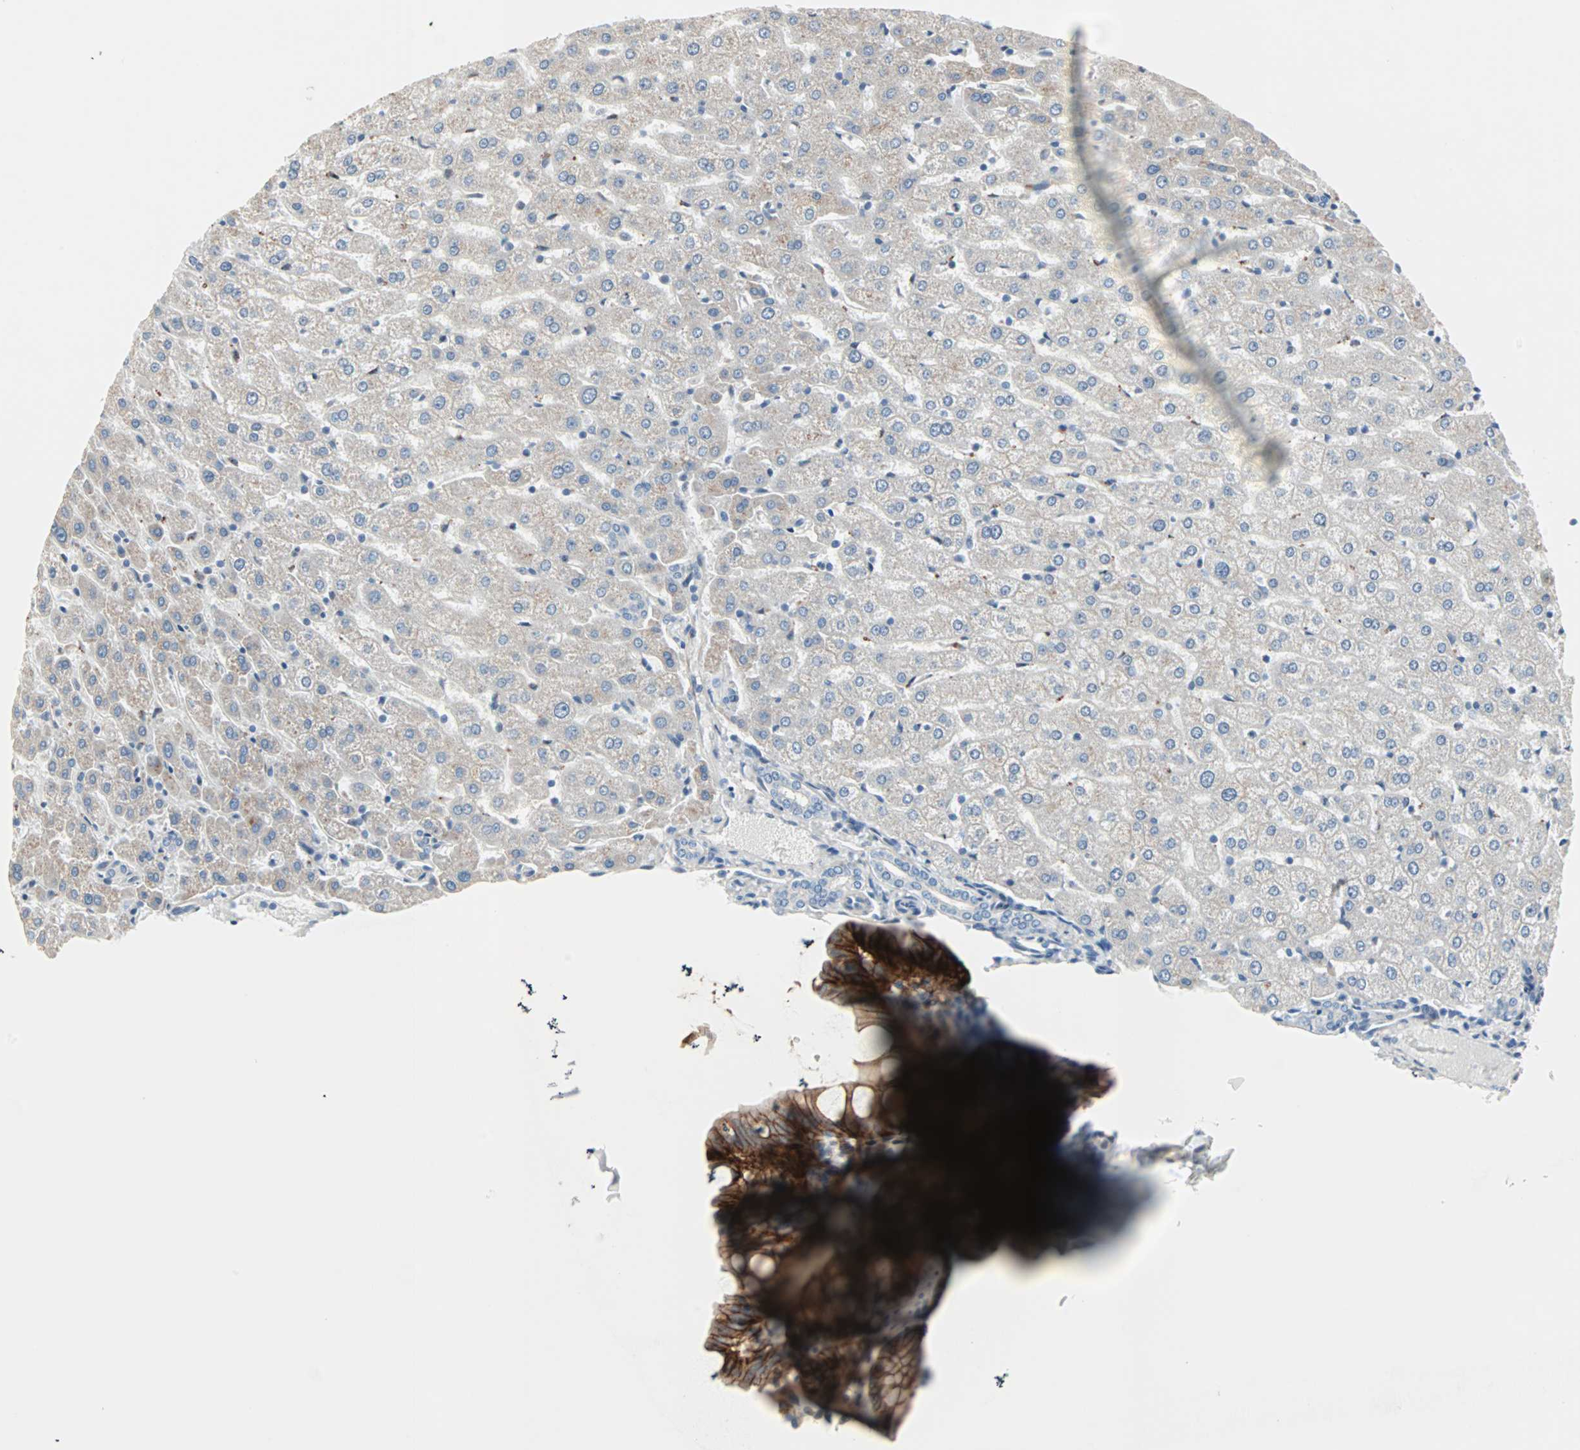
{"staining": {"intensity": "negative", "quantity": "none", "location": "none"}, "tissue": "liver", "cell_type": "Cholangiocytes", "image_type": "normal", "snomed": [{"axis": "morphology", "description": "Normal tissue, NOS"}, {"axis": "morphology", "description": "Fibrosis, NOS"}, {"axis": "topography", "description": "Liver"}], "caption": "Liver stained for a protein using immunohistochemistry shows no positivity cholangiocytes.", "gene": "CAND2", "patient": {"sex": "female", "age": 29}}